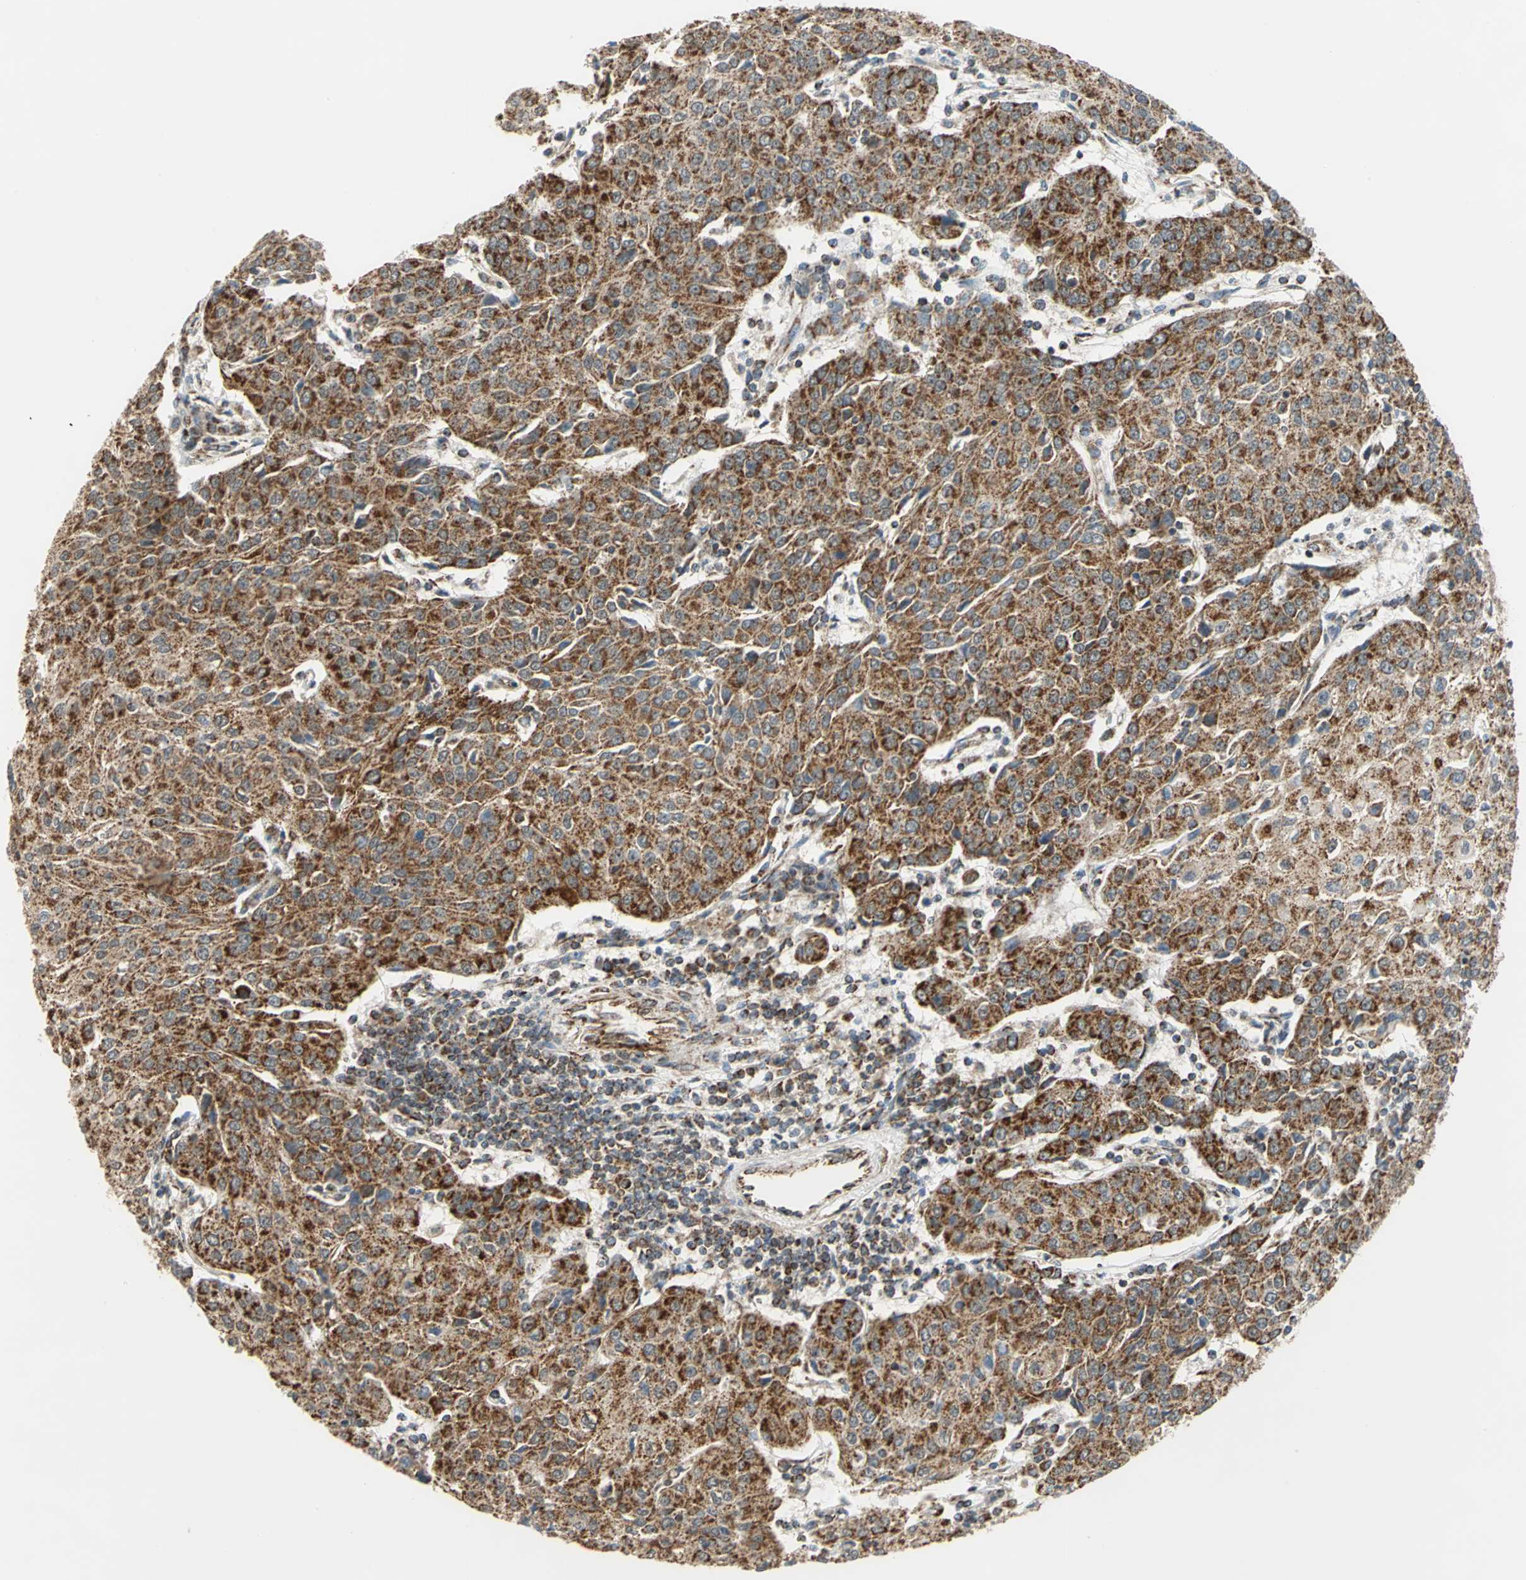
{"staining": {"intensity": "strong", "quantity": ">75%", "location": "cytoplasmic/membranous"}, "tissue": "urothelial cancer", "cell_type": "Tumor cells", "image_type": "cancer", "snomed": [{"axis": "morphology", "description": "Urothelial carcinoma, High grade"}, {"axis": "topography", "description": "Urinary bladder"}], "caption": "Strong cytoplasmic/membranous protein expression is appreciated in about >75% of tumor cells in urothelial carcinoma (high-grade). The protein of interest is shown in brown color, while the nuclei are stained blue.", "gene": "MRPS22", "patient": {"sex": "female", "age": 85}}